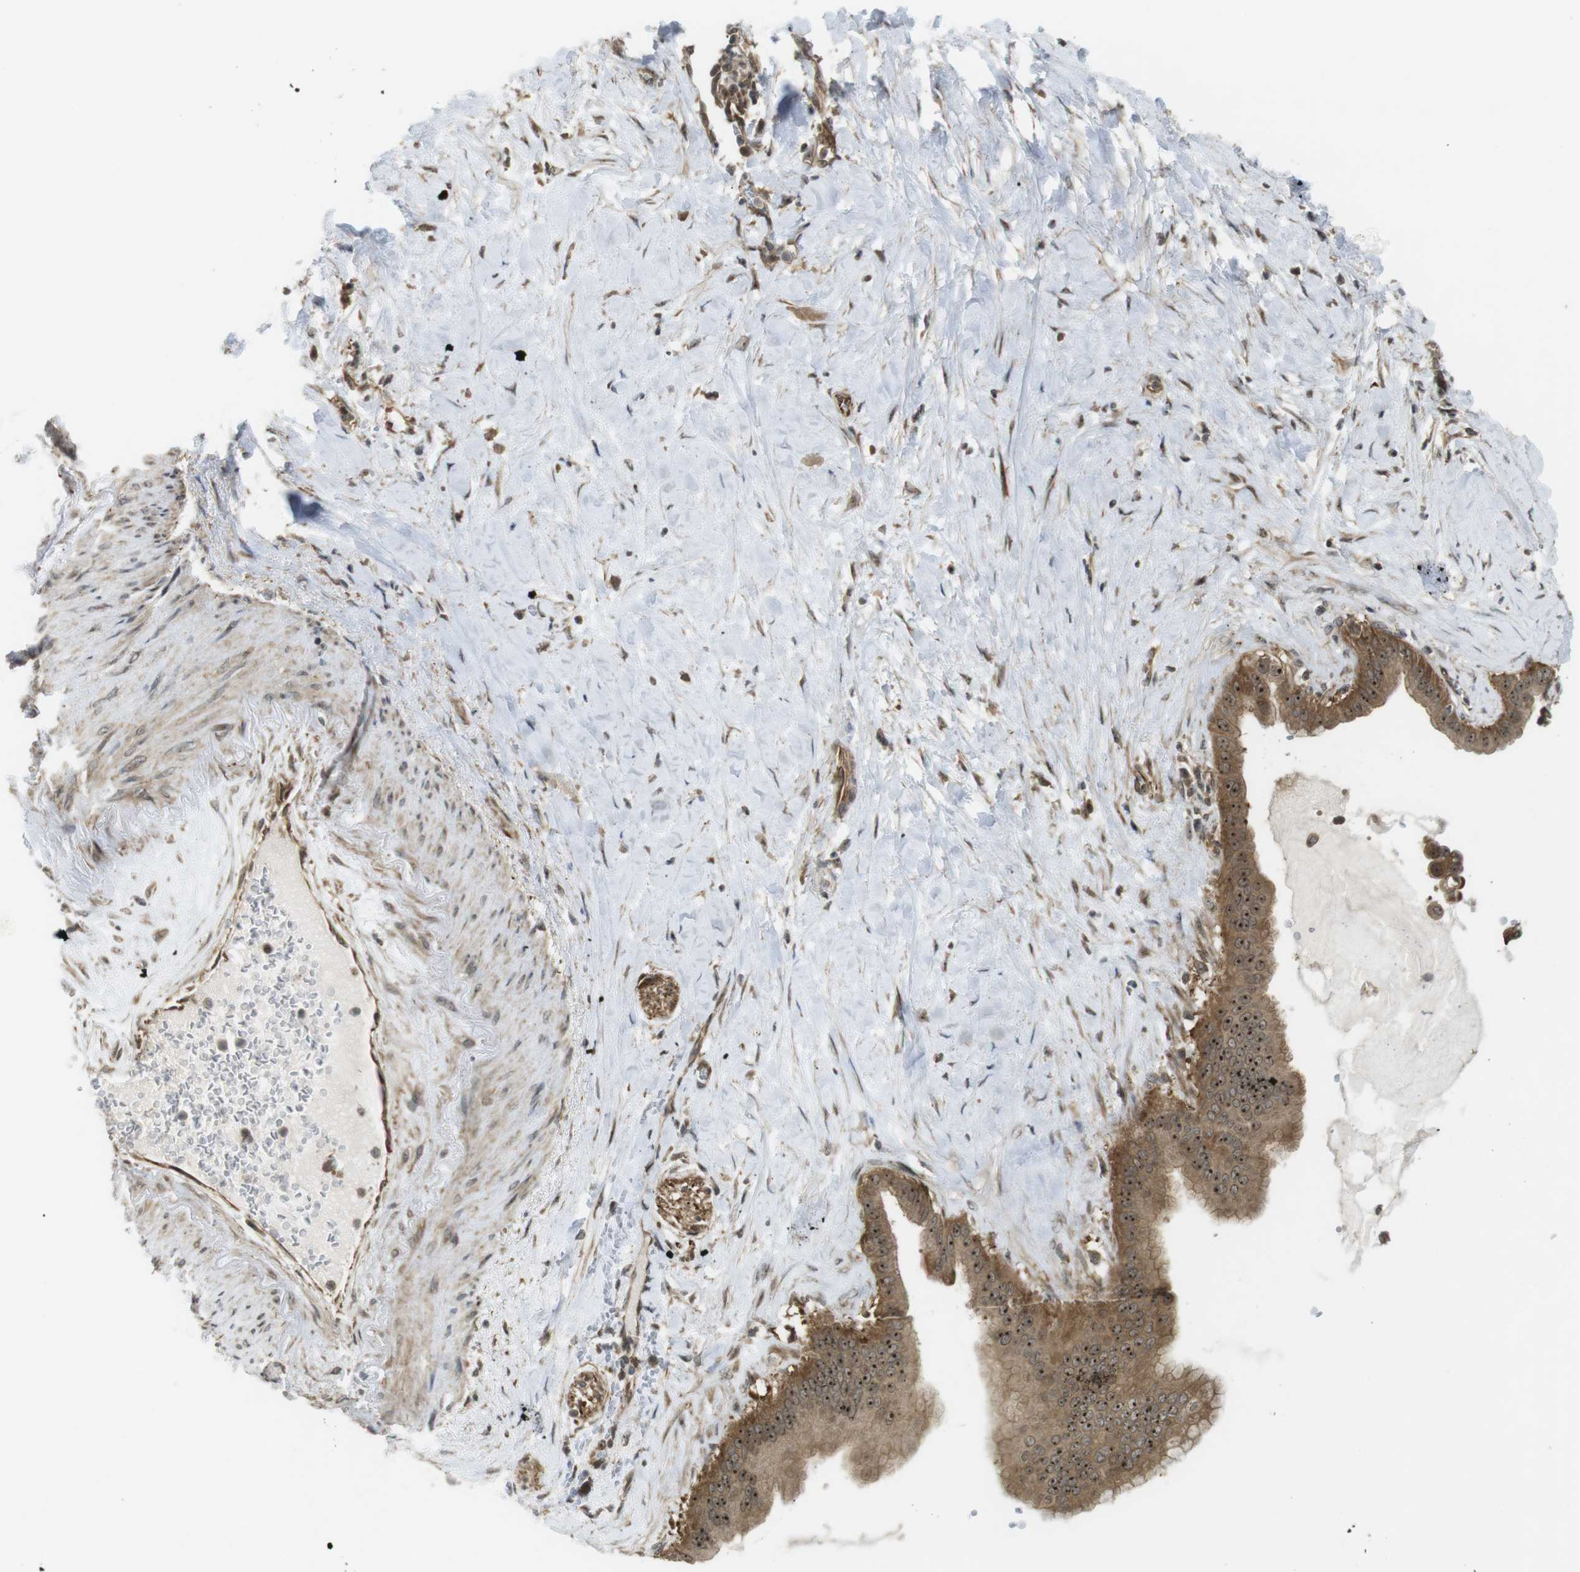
{"staining": {"intensity": "moderate", "quantity": ">75%", "location": "cytoplasmic/membranous,nuclear"}, "tissue": "pancreatic cancer", "cell_type": "Tumor cells", "image_type": "cancer", "snomed": [{"axis": "morphology", "description": "Adenocarcinoma, NOS"}, {"axis": "topography", "description": "Pancreas"}], "caption": "Pancreatic cancer (adenocarcinoma) stained with a brown dye demonstrates moderate cytoplasmic/membranous and nuclear positive expression in about >75% of tumor cells.", "gene": "CC2D1A", "patient": {"sex": "male", "age": 55}}